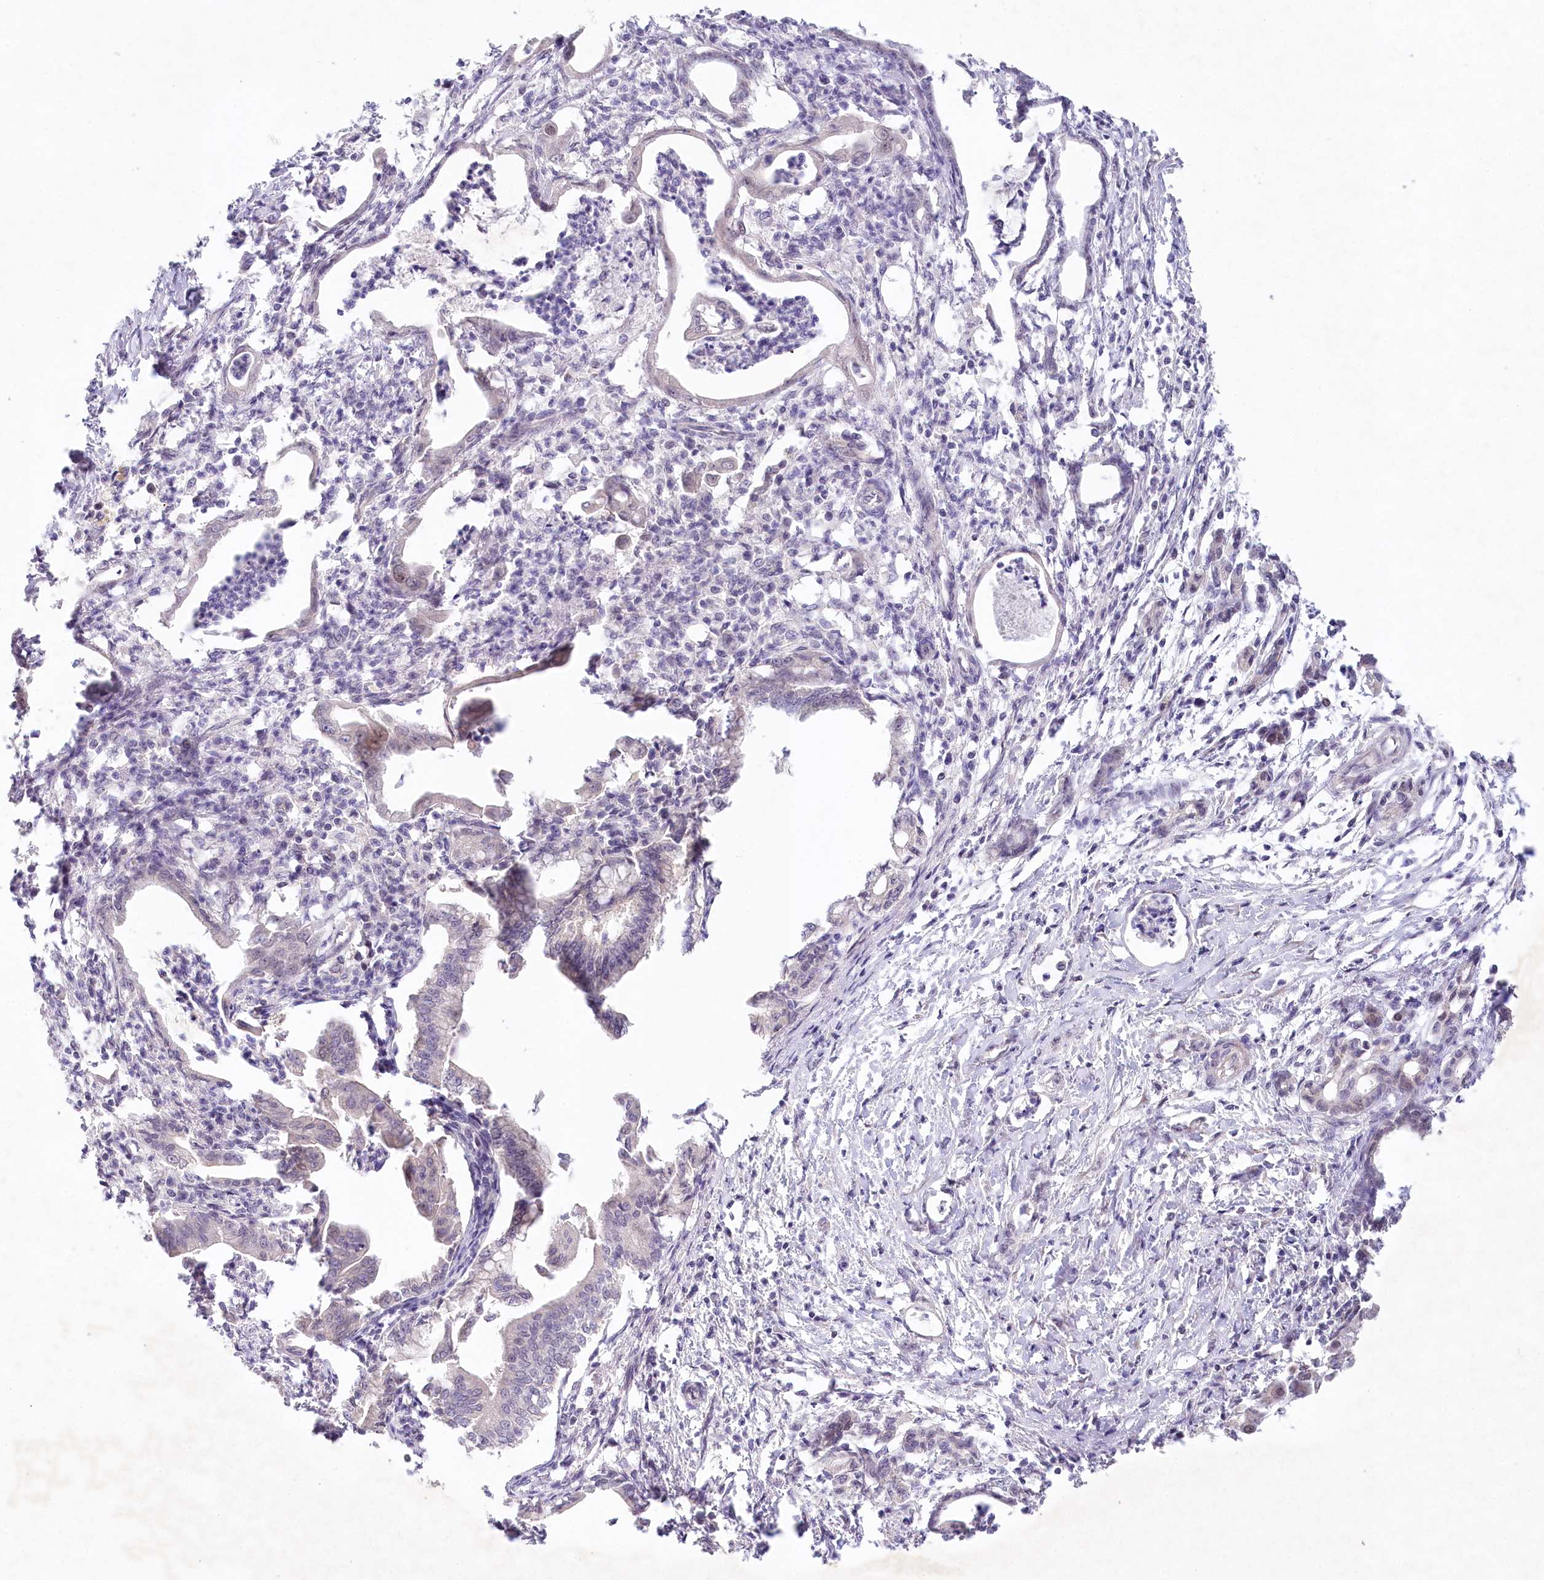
{"staining": {"intensity": "weak", "quantity": "<25%", "location": "nuclear"}, "tissue": "pancreatic cancer", "cell_type": "Tumor cells", "image_type": "cancer", "snomed": [{"axis": "morphology", "description": "Adenocarcinoma, NOS"}, {"axis": "topography", "description": "Pancreas"}], "caption": "The immunohistochemistry image has no significant positivity in tumor cells of adenocarcinoma (pancreatic) tissue.", "gene": "AMTN", "patient": {"sex": "female", "age": 55}}